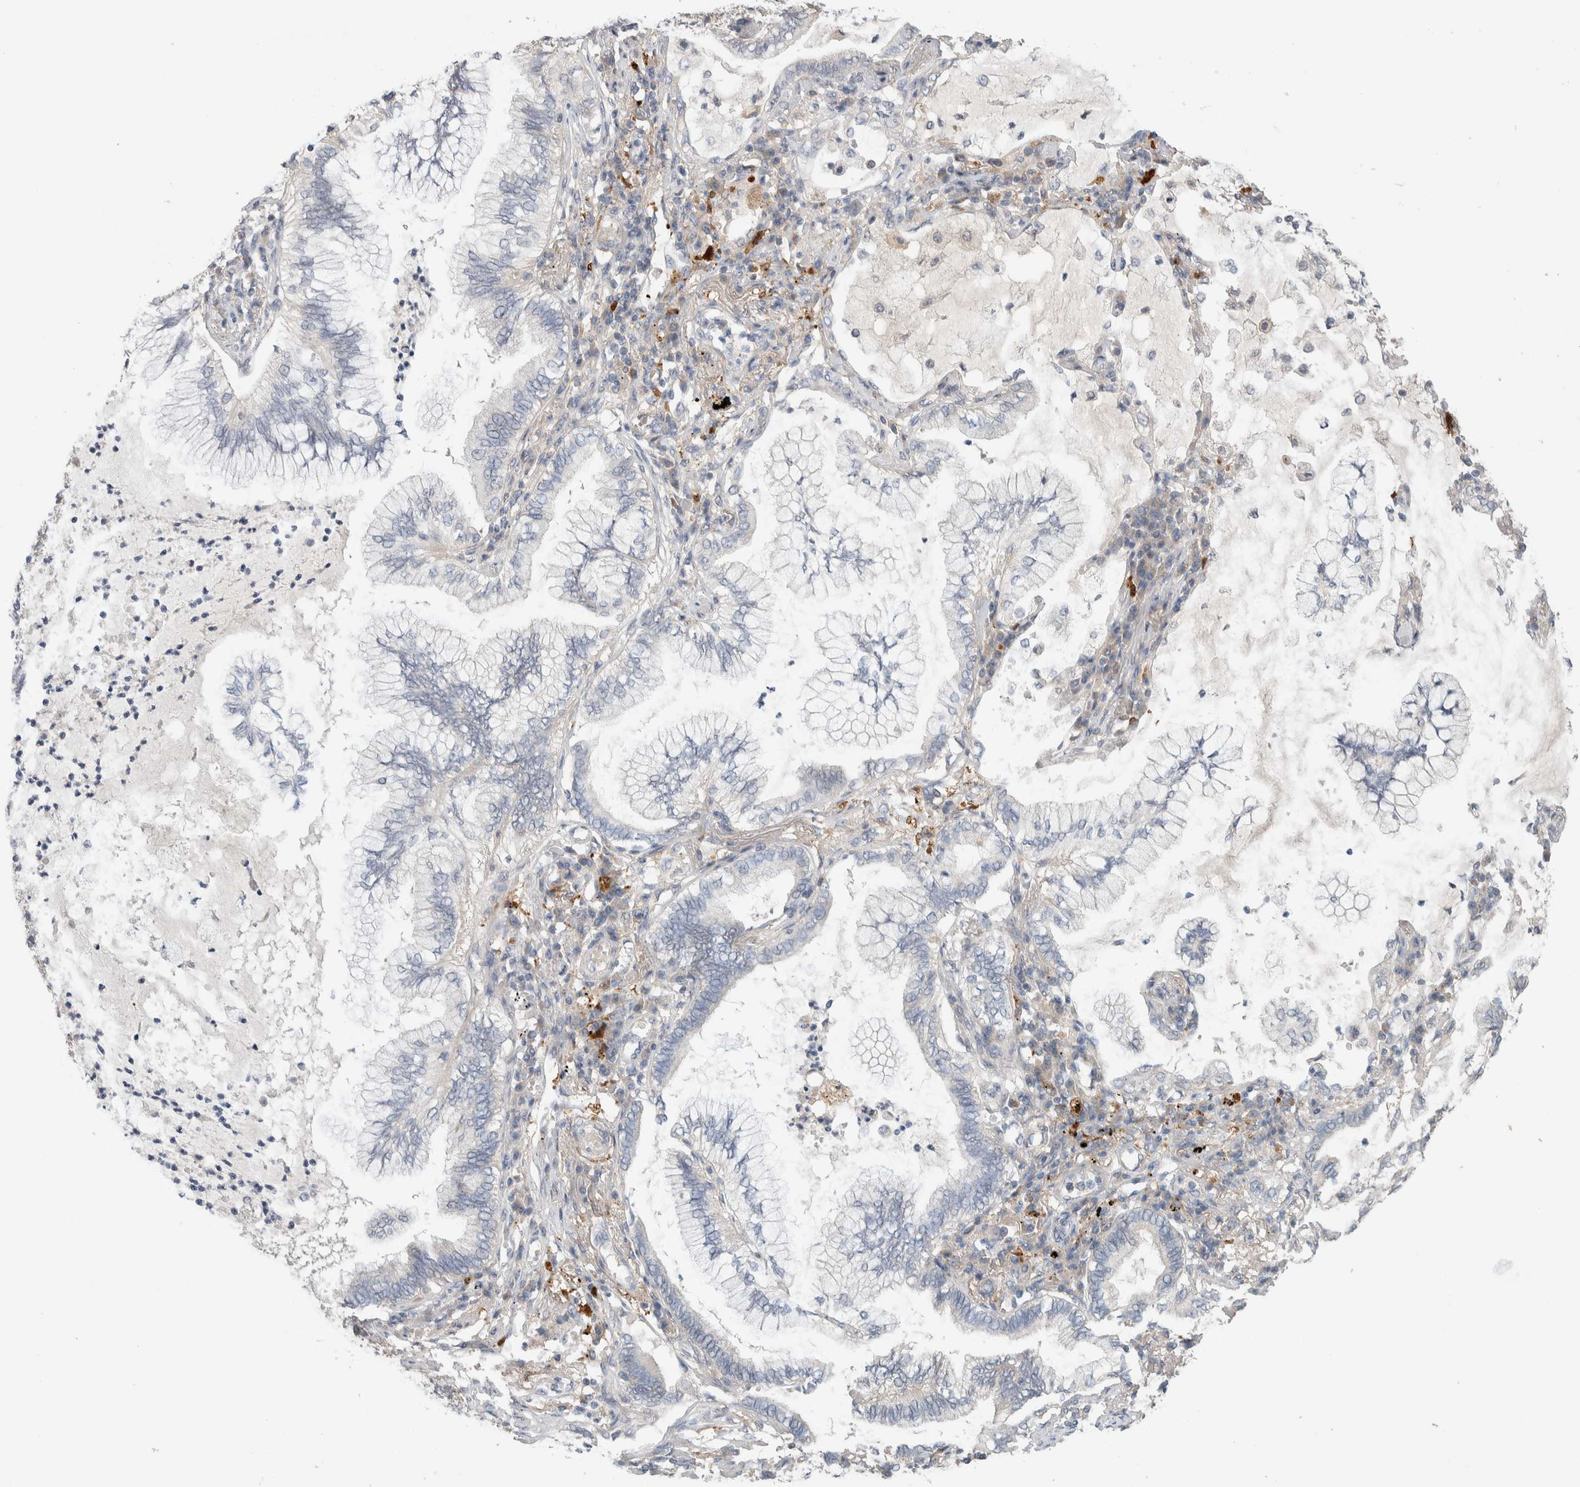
{"staining": {"intensity": "negative", "quantity": "none", "location": "none"}, "tissue": "lung cancer", "cell_type": "Tumor cells", "image_type": "cancer", "snomed": [{"axis": "morphology", "description": "Normal tissue, NOS"}, {"axis": "morphology", "description": "Adenocarcinoma, NOS"}, {"axis": "topography", "description": "Bronchus"}, {"axis": "topography", "description": "Lung"}], "caption": "Adenocarcinoma (lung) was stained to show a protein in brown. There is no significant positivity in tumor cells.", "gene": "KCNJ5", "patient": {"sex": "female", "age": 70}}